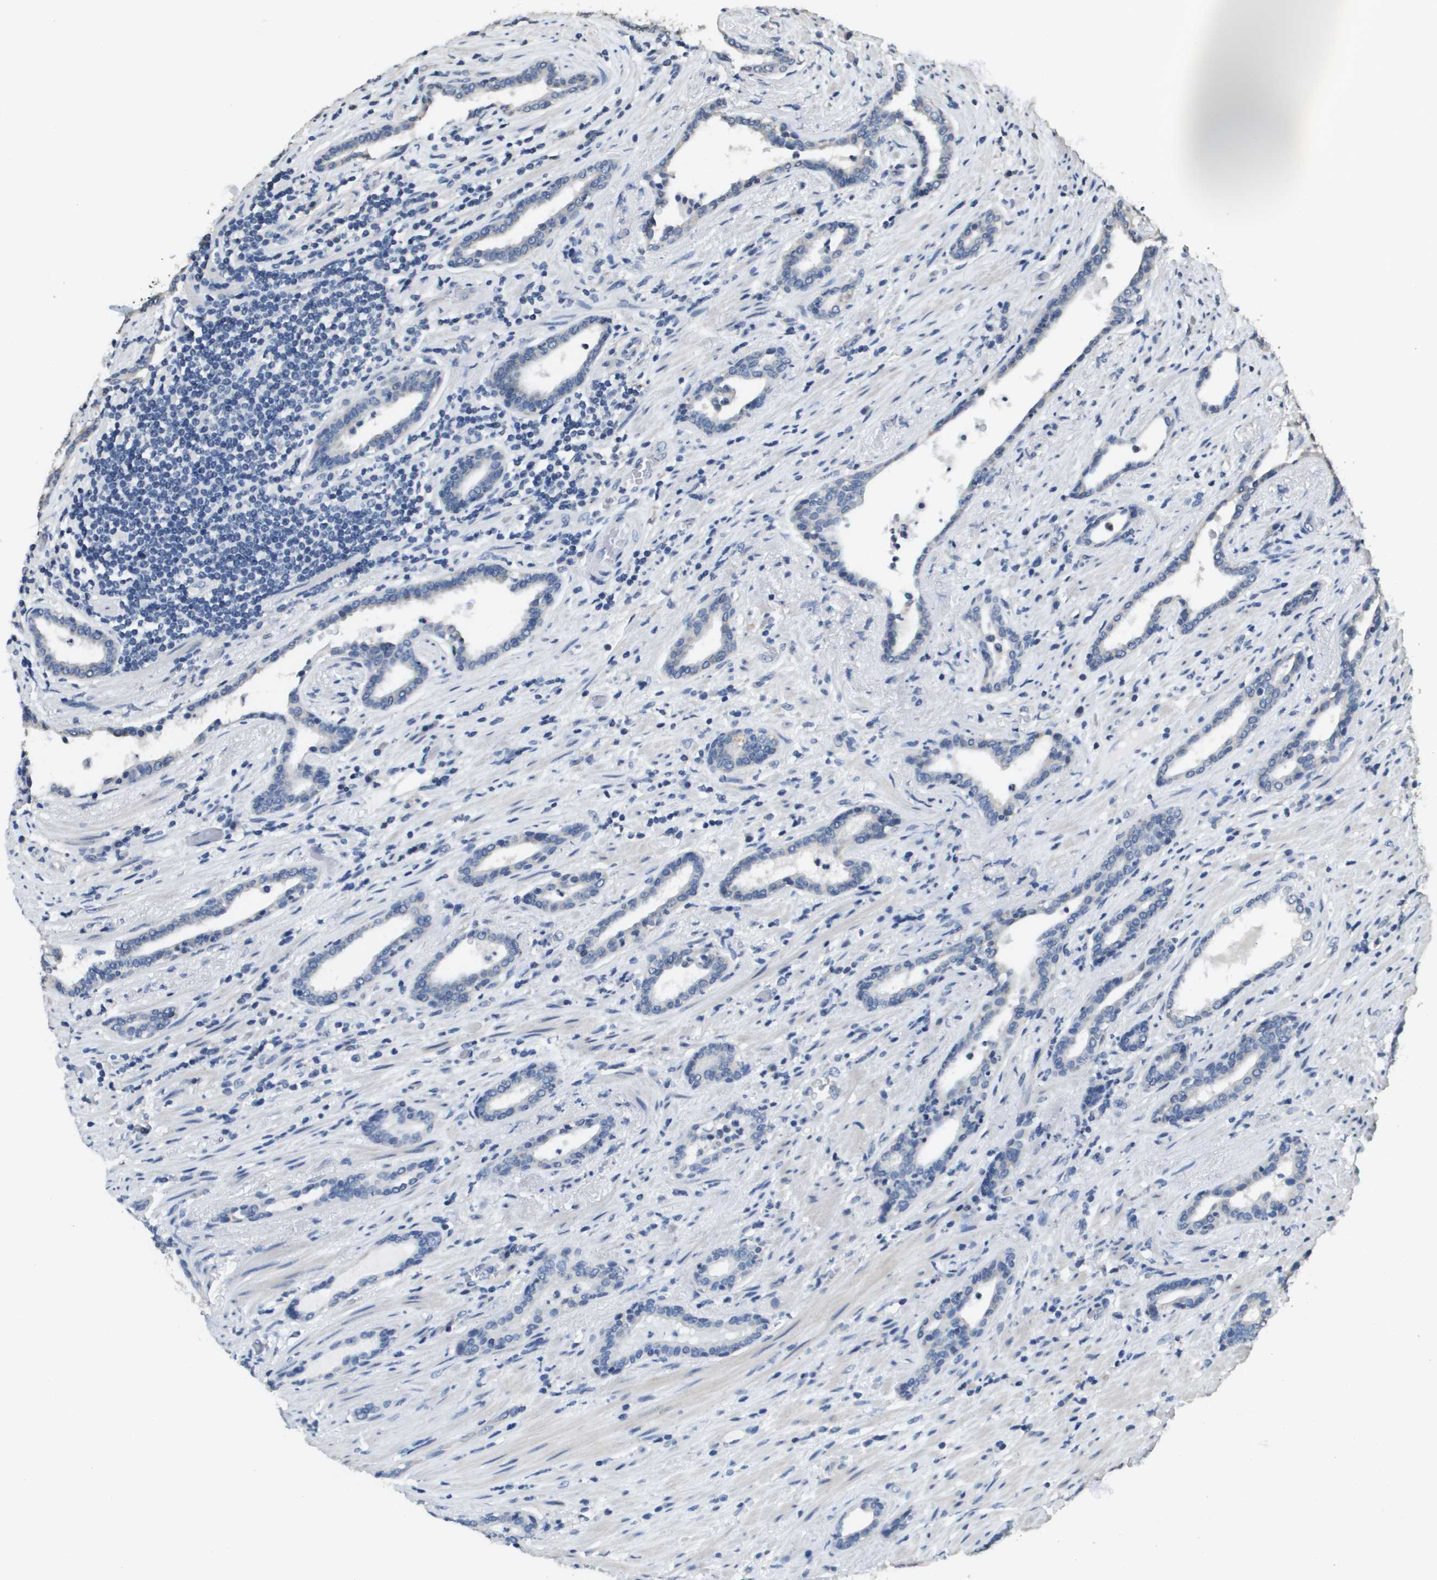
{"staining": {"intensity": "negative", "quantity": "none", "location": "none"}, "tissue": "prostate cancer", "cell_type": "Tumor cells", "image_type": "cancer", "snomed": [{"axis": "morphology", "description": "Adenocarcinoma, High grade"}, {"axis": "topography", "description": "Prostate"}], "caption": "Prostate adenocarcinoma (high-grade) stained for a protein using immunohistochemistry displays no positivity tumor cells.", "gene": "MT3", "patient": {"sex": "male", "age": 71}}